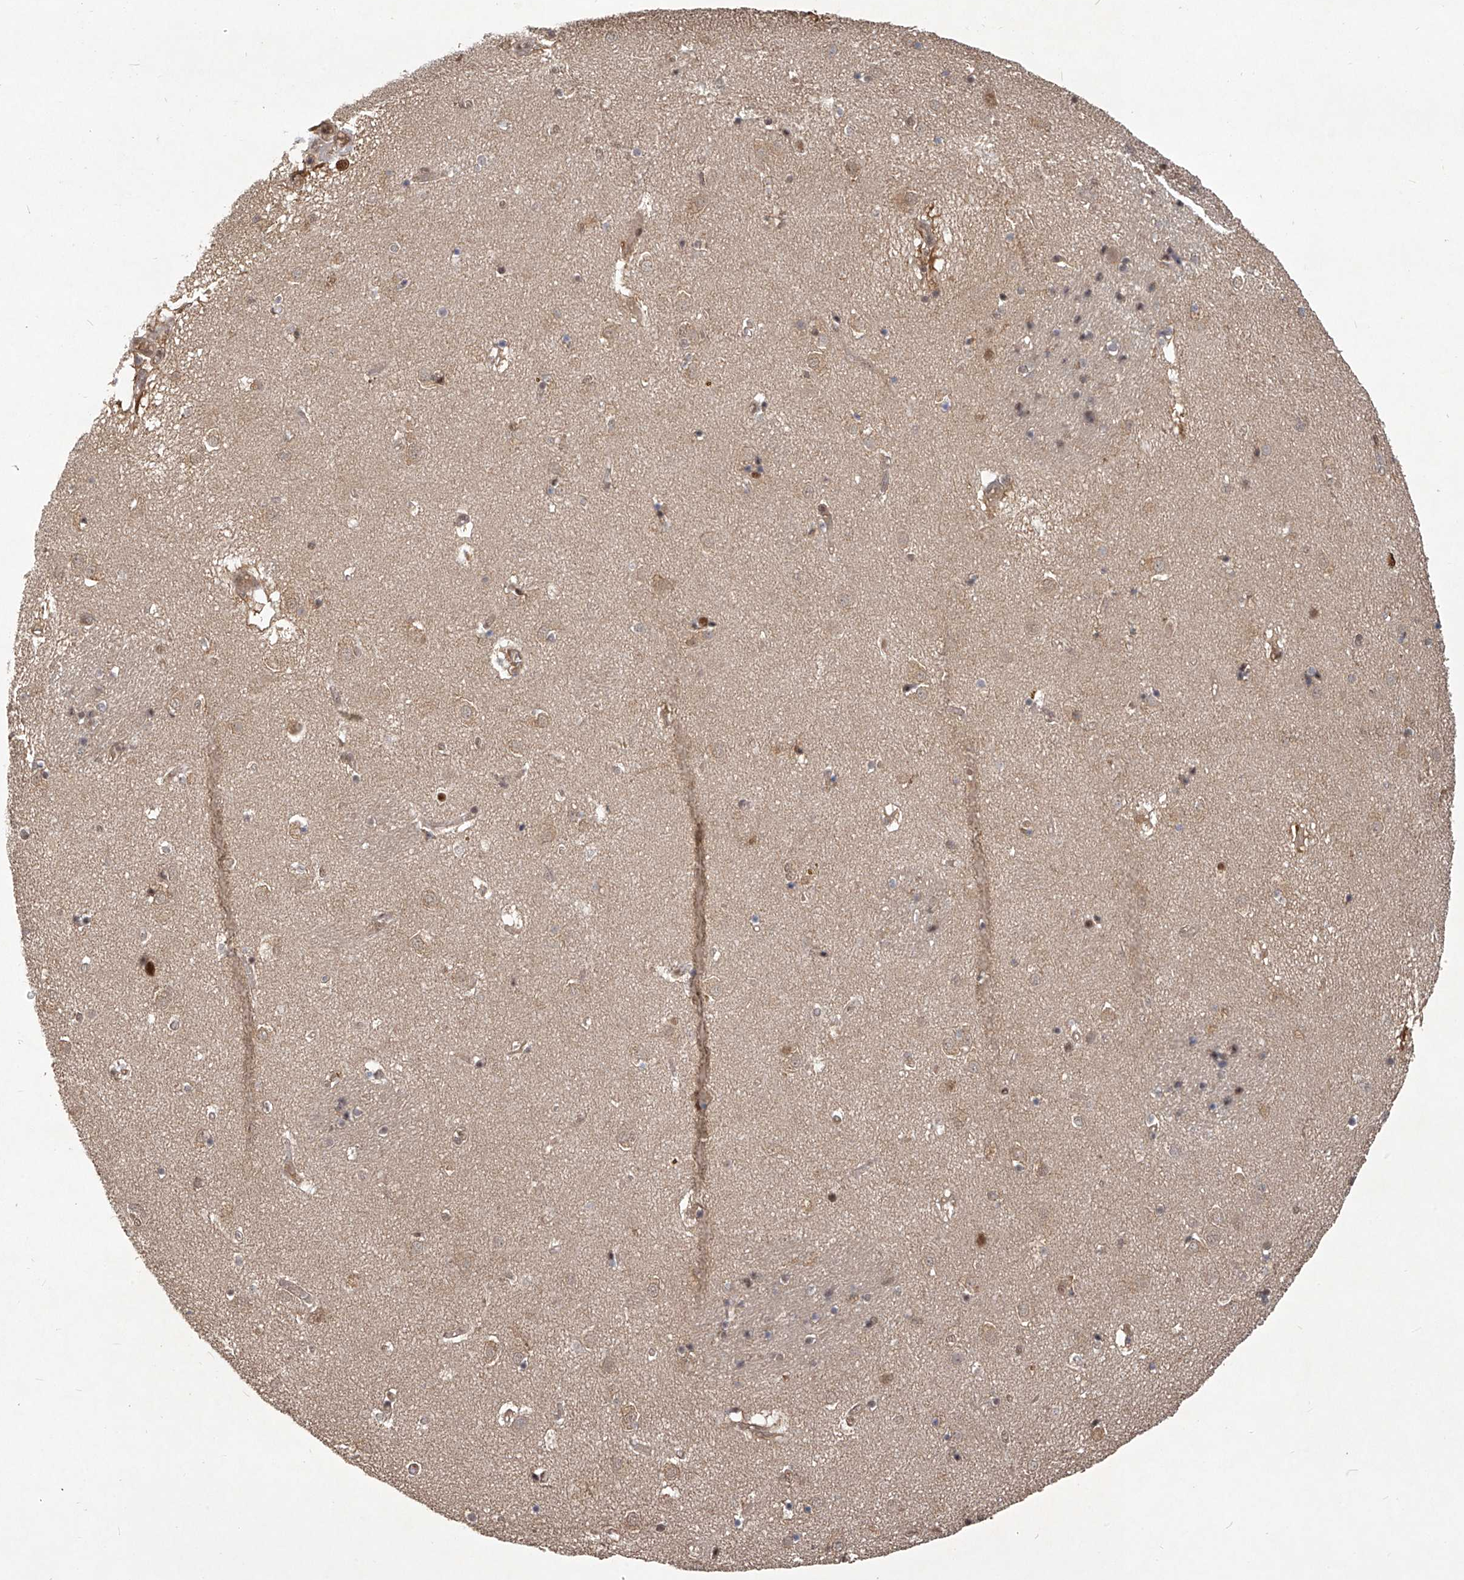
{"staining": {"intensity": "weak", "quantity": "<25%", "location": "cytoplasmic/membranous"}, "tissue": "caudate", "cell_type": "Glial cells", "image_type": "normal", "snomed": [{"axis": "morphology", "description": "Normal tissue, NOS"}, {"axis": "topography", "description": "Lateral ventricle wall"}], "caption": "This is an immunohistochemistry (IHC) micrograph of benign human caudate. There is no expression in glial cells.", "gene": "PSMB1", "patient": {"sex": "male", "age": 70}}